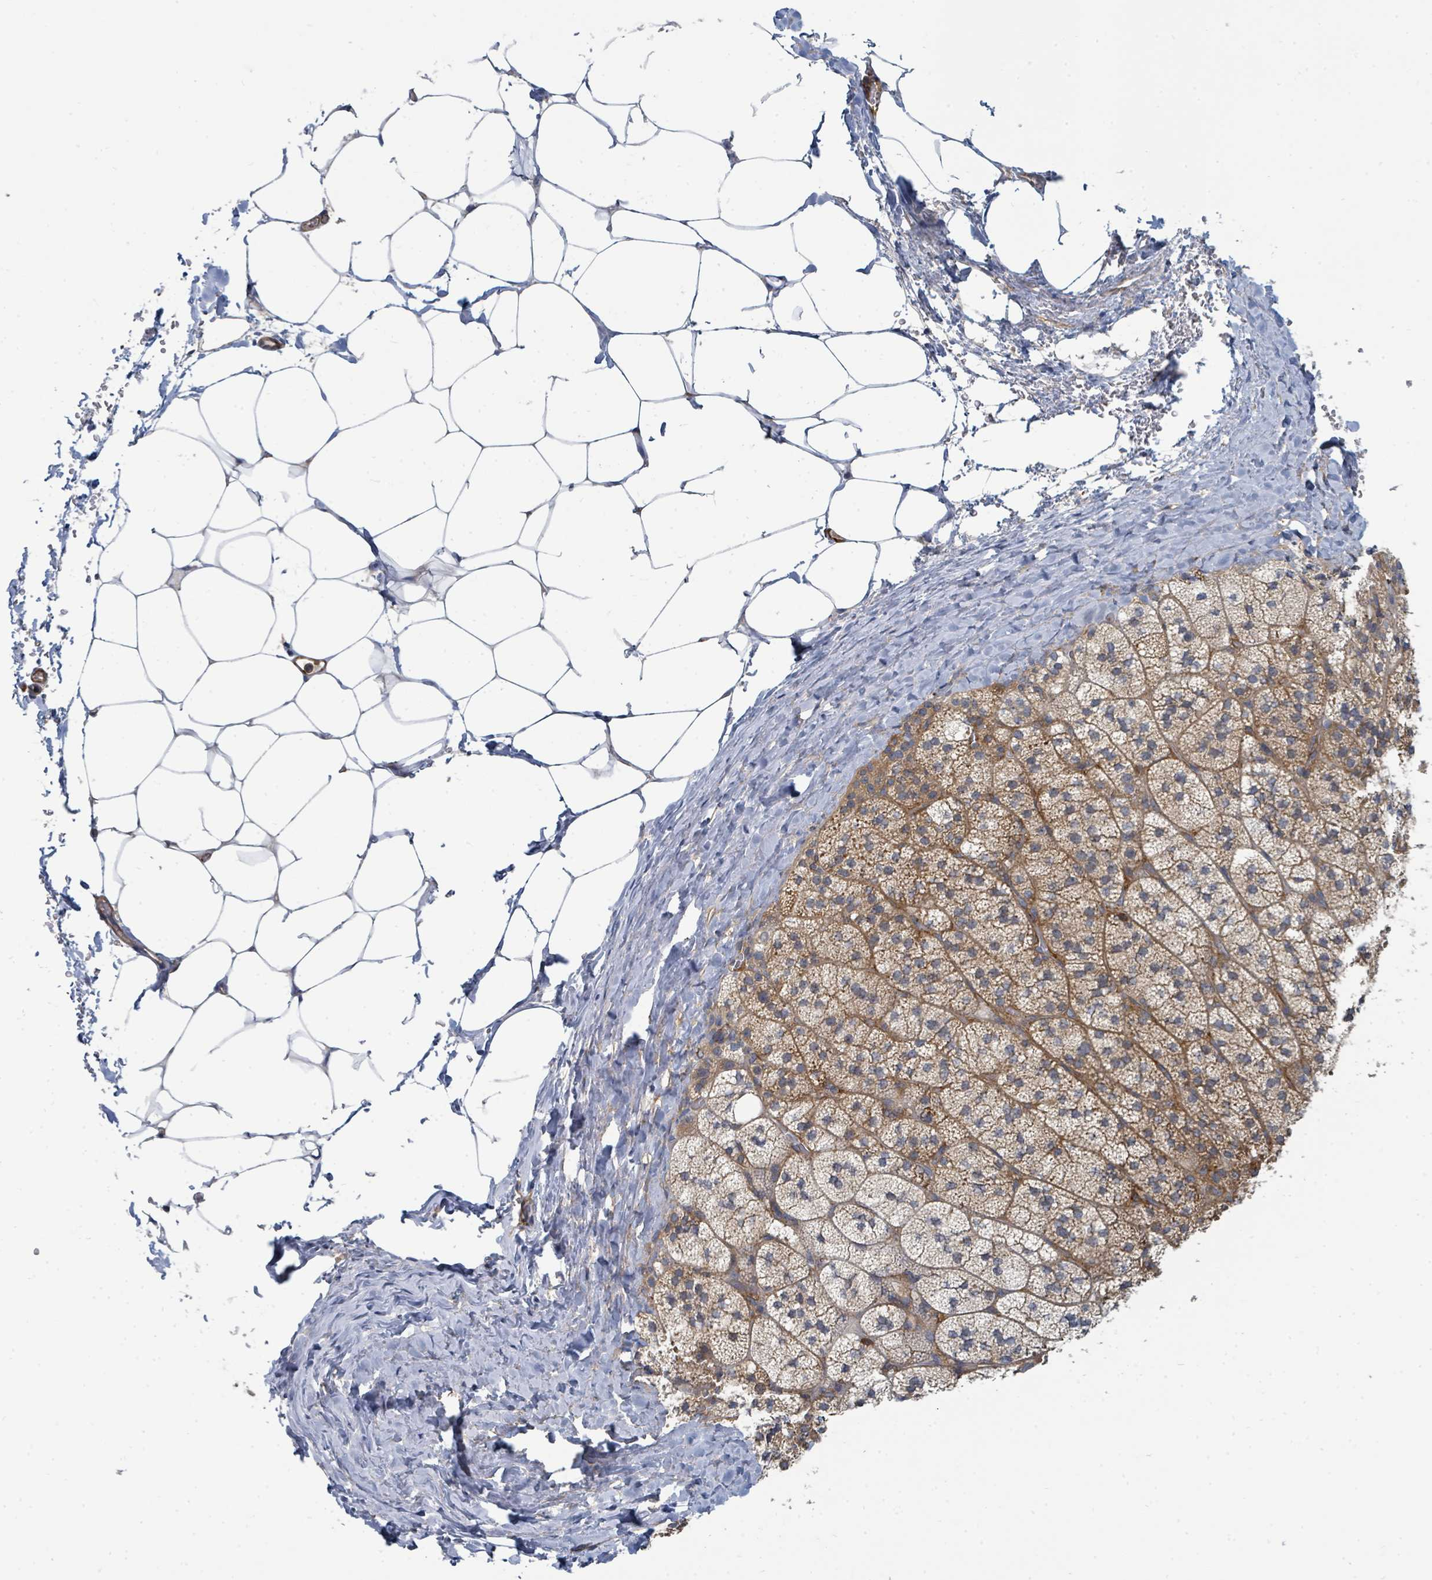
{"staining": {"intensity": "moderate", "quantity": "25%-75%", "location": "cytoplasmic/membranous"}, "tissue": "adrenal gland", "cell_type": "Glandular cells", "image_type": "normal", "snomed": [{"axis": "morphology", "description": "Normal tissue, NOS"}, {"axis": "topography", "description": "Adrenal gland"}], "caption": "DAB (3,3'-diaminobenzidine) immunohistochemical staining of benign adrenal gland reveals moderate cytoplasmic/membranous protein staining in approximately 25%-75% of glandular cells.", "gene": "BOLA2B", "patient": {"sex": "female", "age": 58}}